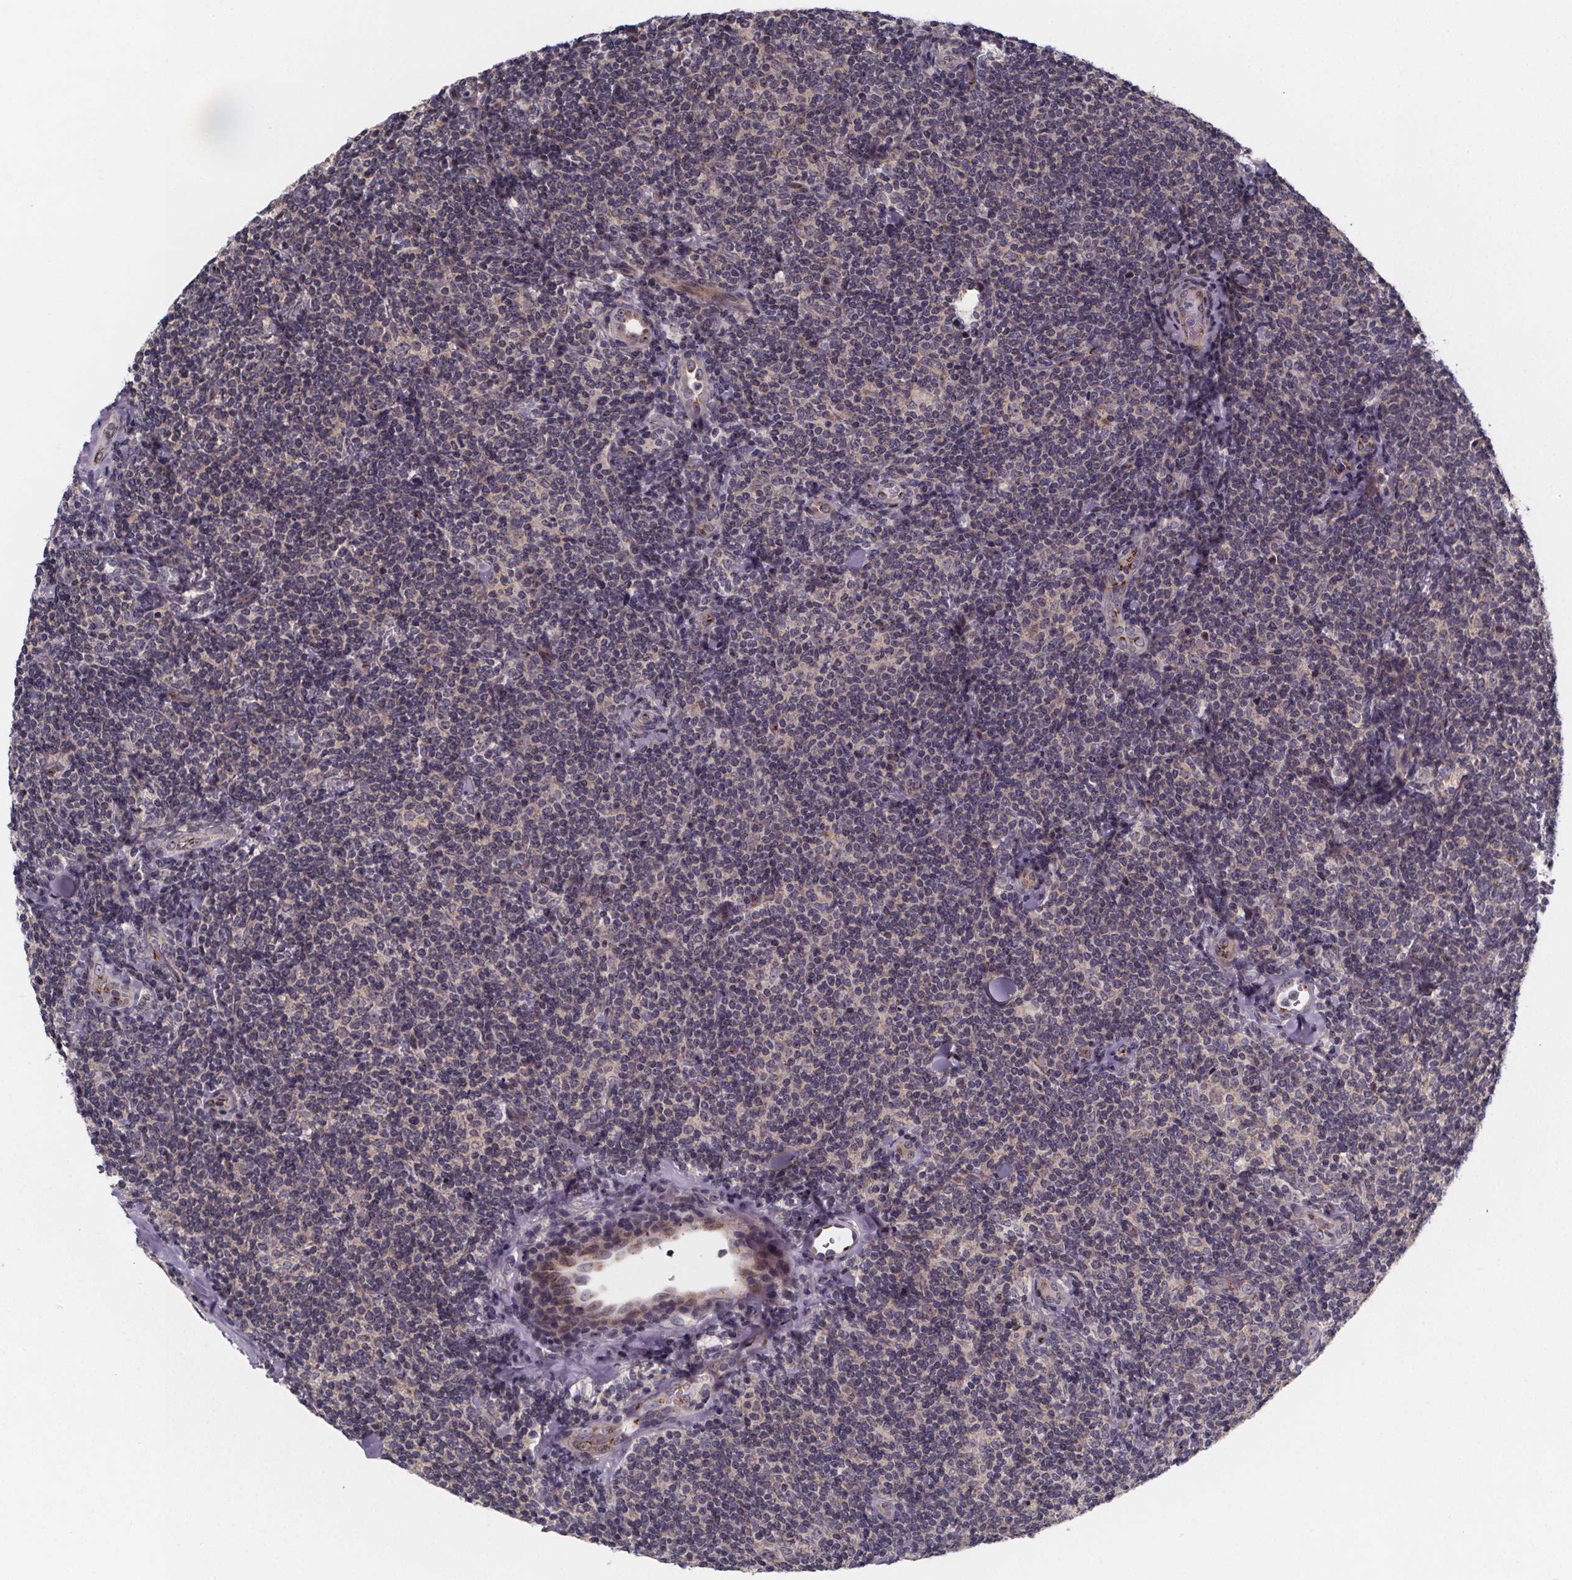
{"staining": {"intensity": "negative", "quantity": "none", "location": "none"}, "tissue": "lymphoma", "cell_type": "Tumor cells", "image_type": "cancer", "snomed": [{"axis": "morphology", "description": "Malignant lymphoma, non-Hodgkin's type, Low grade"}, {"axis": "topography", "description": "Lymph node"}], "caption": "An immunohistochemistry photomicrograph of lymphoma is shown. There is no staining in tumor cells of lymphoma.", "gene": "NDST1", "patient": {"sex": "female", "age": 56}}